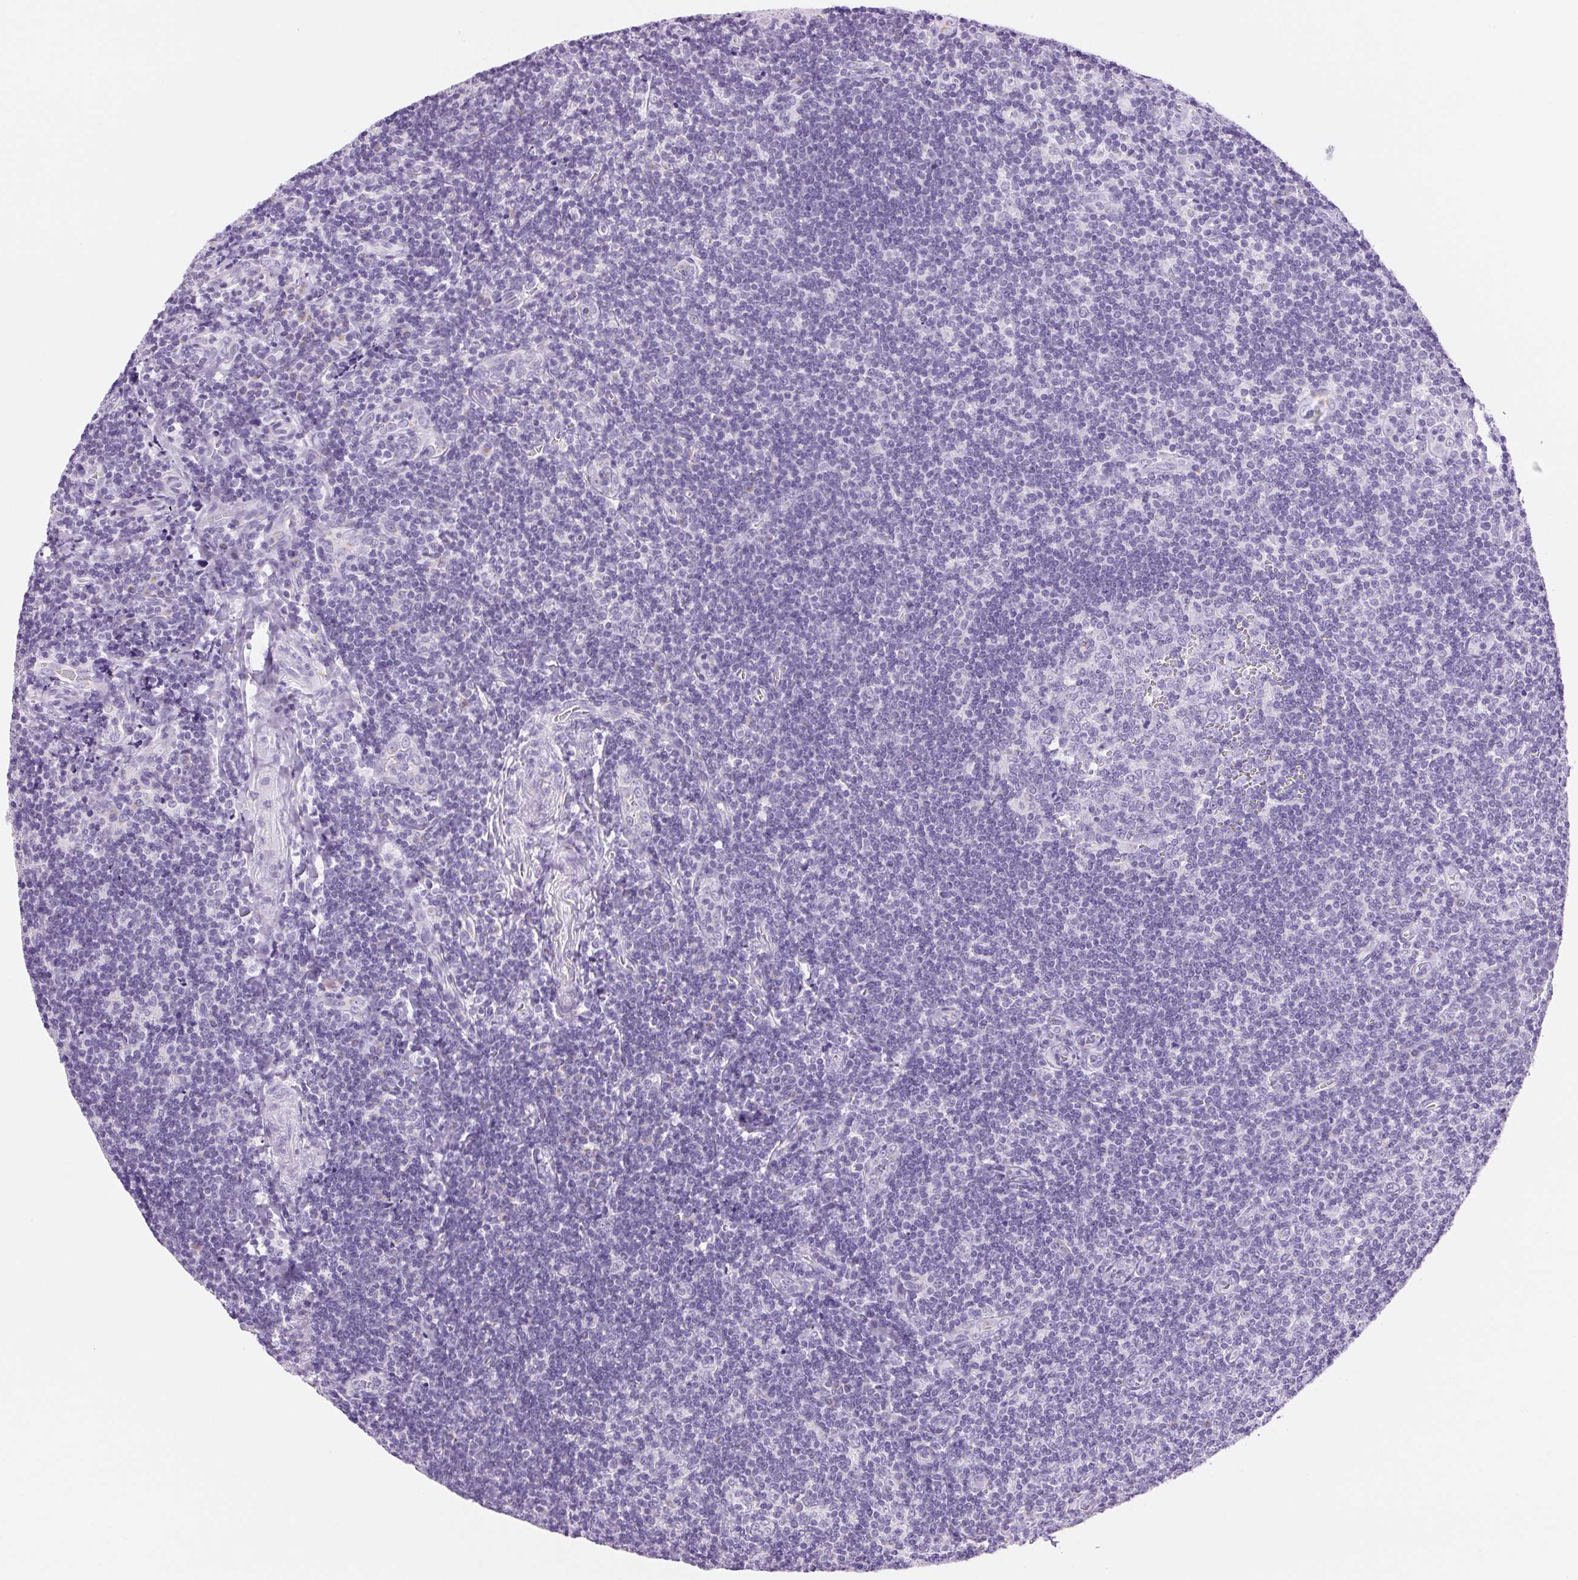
{"staining": {"intensity": "negative", "quantity": "none", "location": "none"}, "tissue": "tonsil", "cell_type": "Germinal center cells", "image_type": "normal", "snomed": [{"axis": "morphology", "description": "Normal tissue, NOS"}, {"axis": "morphology", "description": "Inflammation, NOS"}, {"axis": "topography", "description": "Tonsil"}], "caption": "The photomicrograph demonstrates no significant expression in germinal center cells of tonsil. (Brightfield microscopy of DAB IHC at high magnification).", "gene": "SERPINB3", "patient": {"sex": "female", "age": 31}}